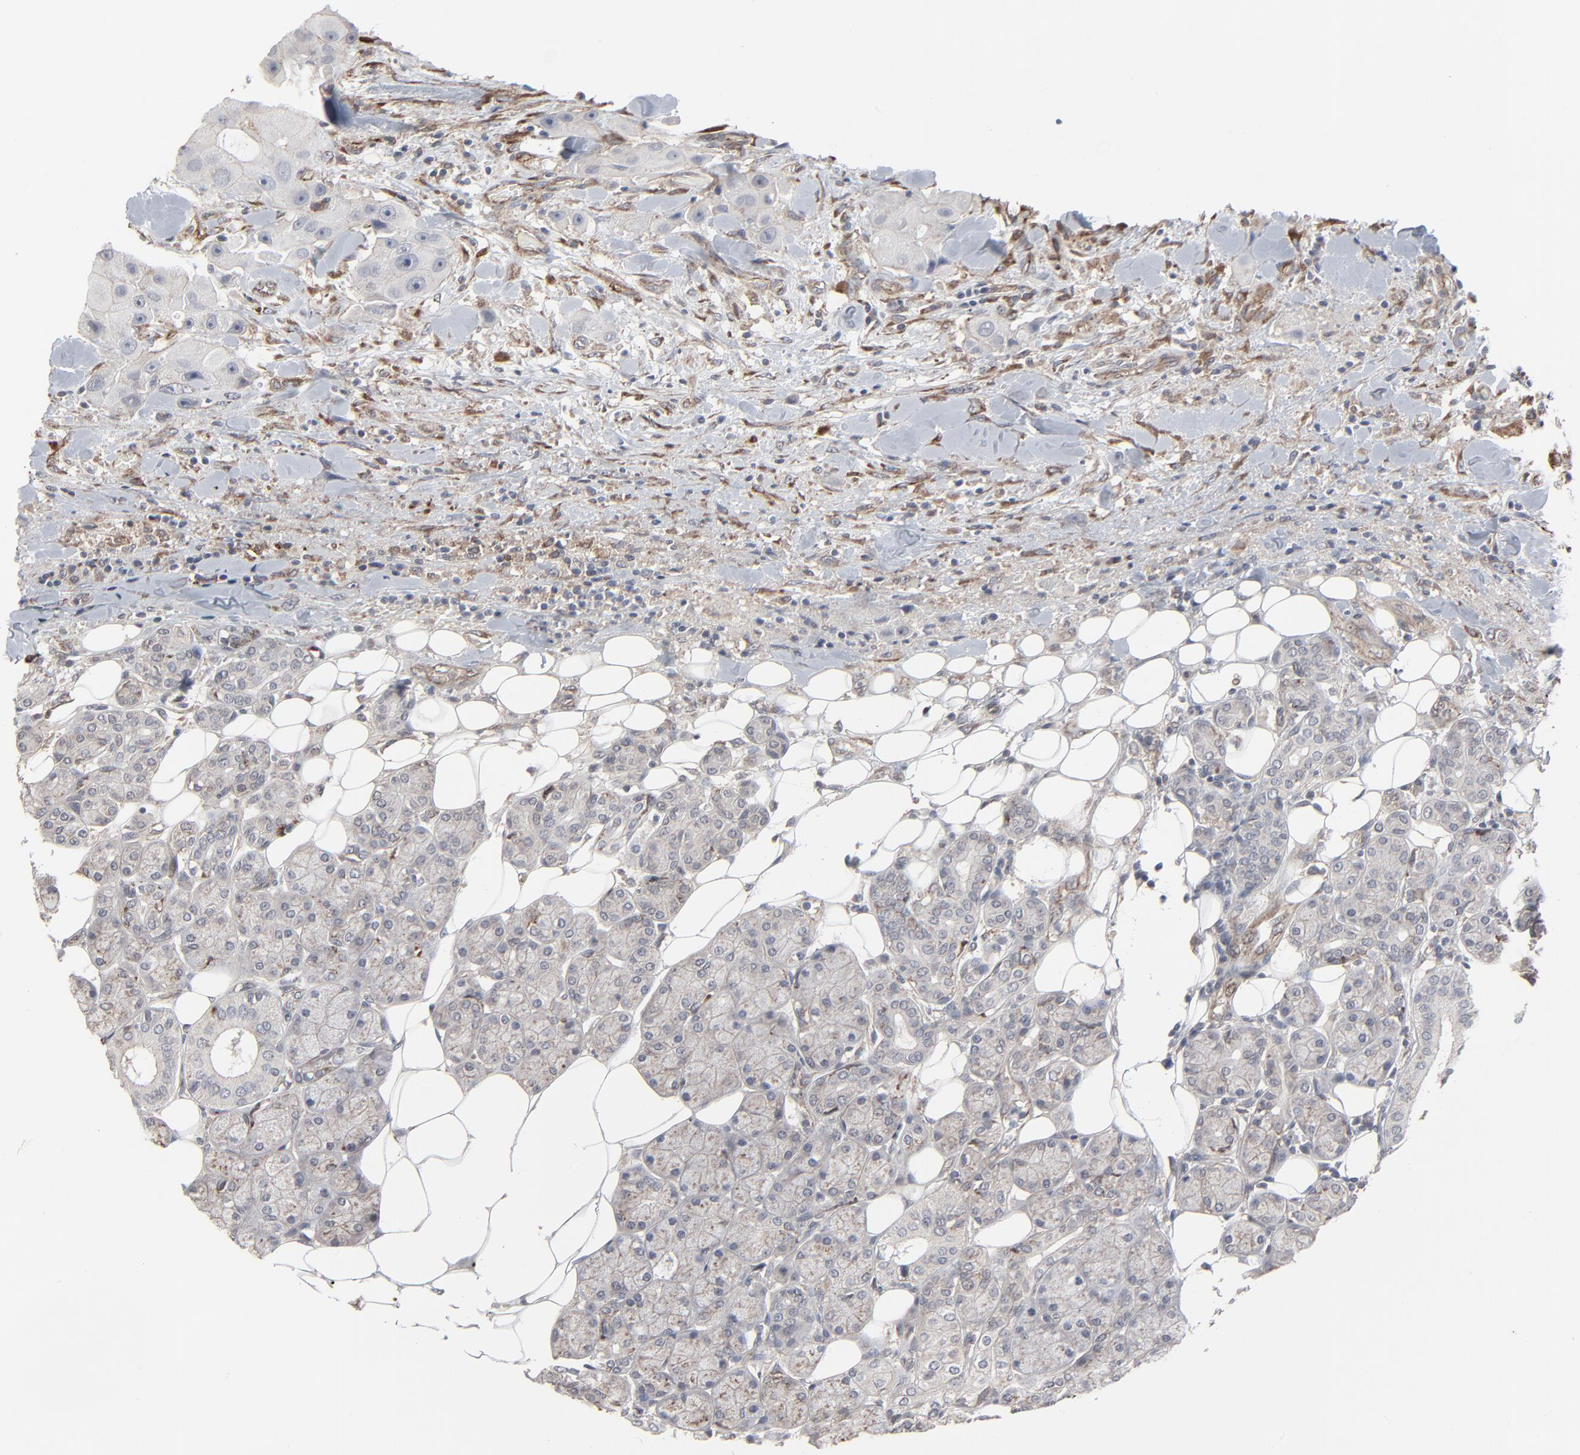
{"staining": {"intensity": "negative", "quantity": "none", "location": "none"}, "tissue": "head and neck cancer", "cell_type": "Tumor cells", "image_type": "cancer", "snomed": [{"axis": "morphology", "description": "Normal tissue, NOS"}, {"axis": "morphology", "description": "Adenocarcinoma, NOS"}, {"axis": "topography", "description": "Salivary gland"}, {"axis": "topography", "description": "Head-Neck"}], "caption": "Protein analysis of adenocarcinoma (head and neck) shows no significant expression in tumor cells.", "gene": "CTNND1", "patient": {"sex": "male", "age": 80}}